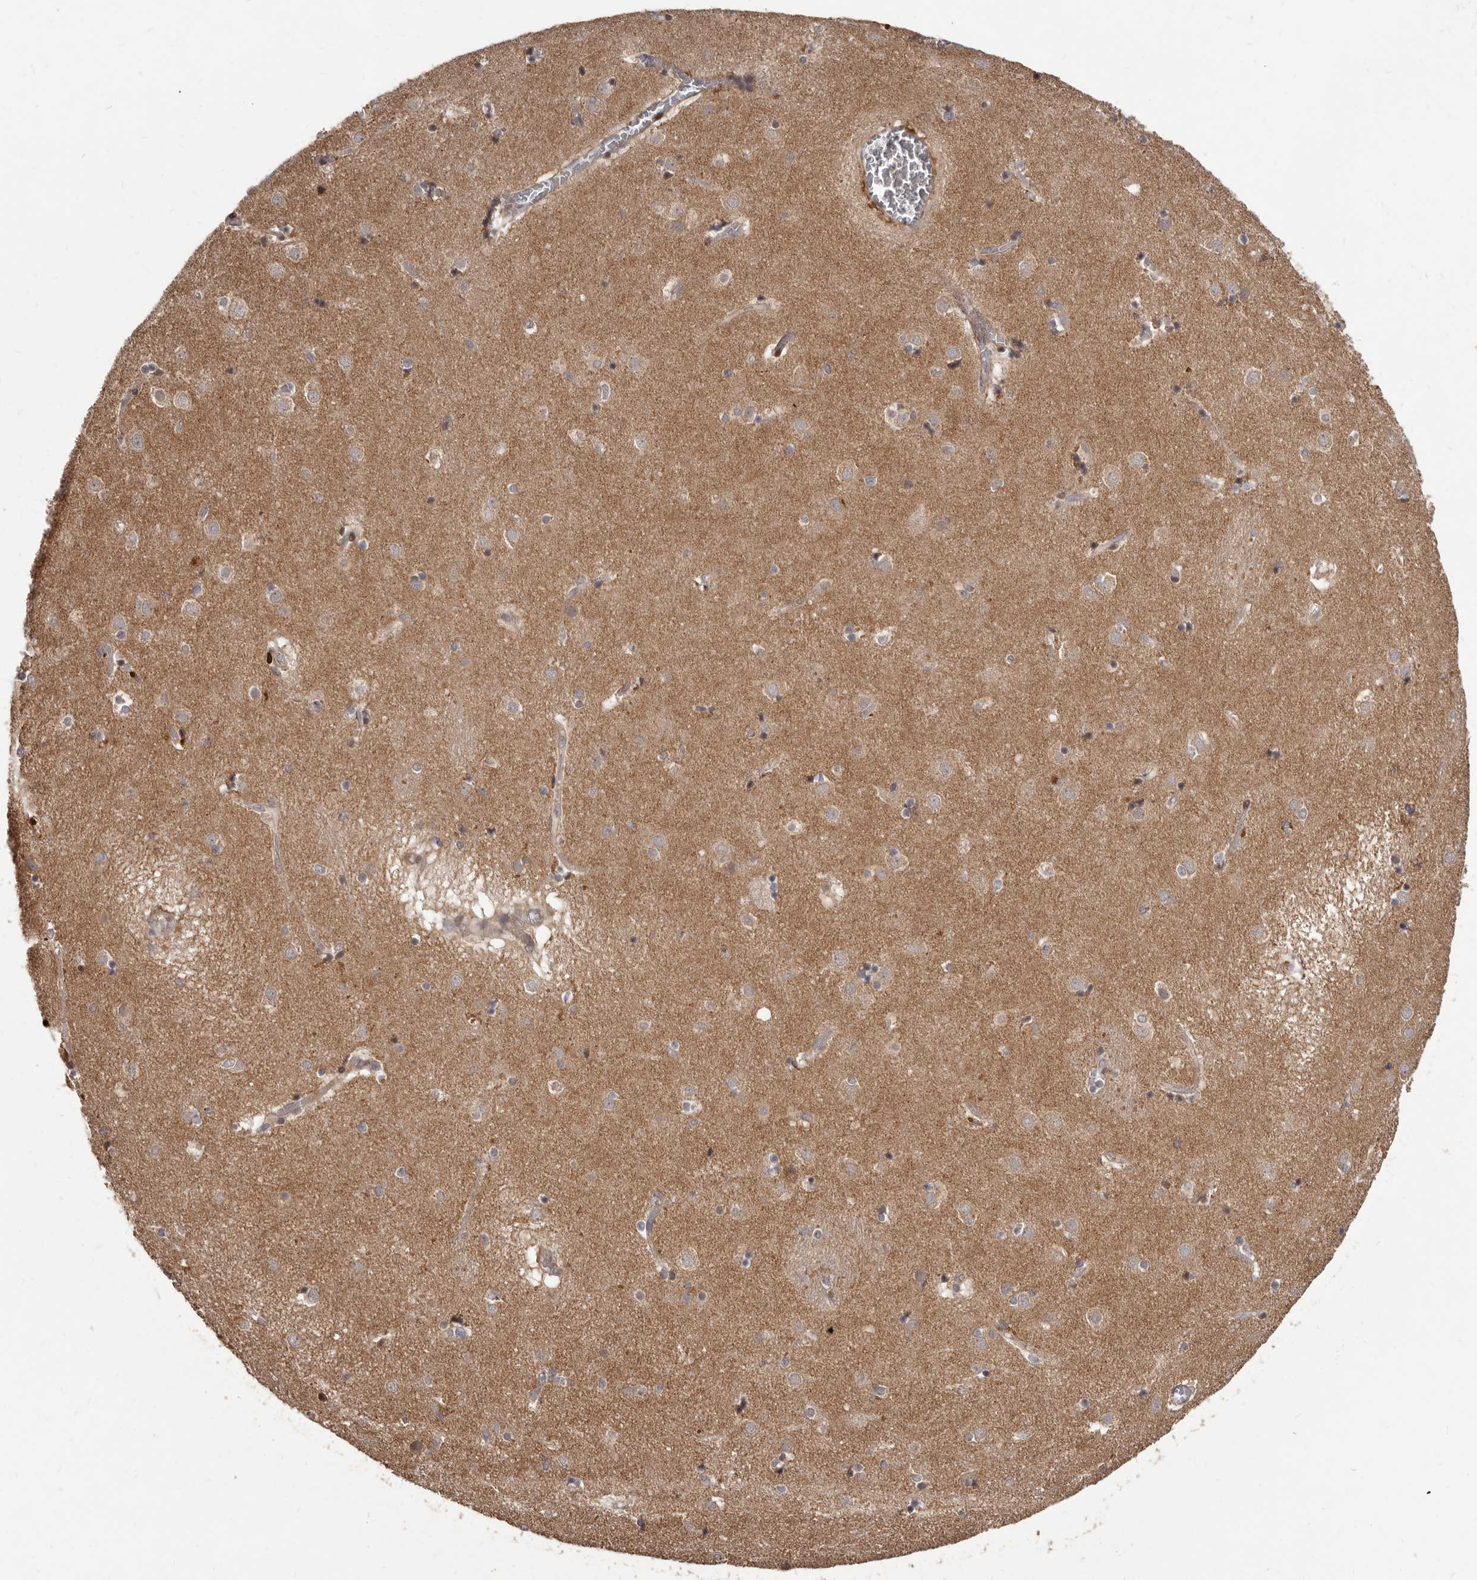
{"staining": {"intensity": "weak", "quantity": "<25%", "location": "cytoplasmic/membranous"}, "tissue": "caudate", "cell_type": "Glial cells", "image_type": "normal", "snomed": [{"axis": "morphology", "description": "Normal tissue, NOS"}, {"axis": "topography", "description": "Lateral ventricle wall"}], "caption": "Immunohistochemical staining of unremarkable caudate reveals no significant positivity in glial cells.", "gene": "GABPB2", "patient": {"sex": "male", "age": 70}}